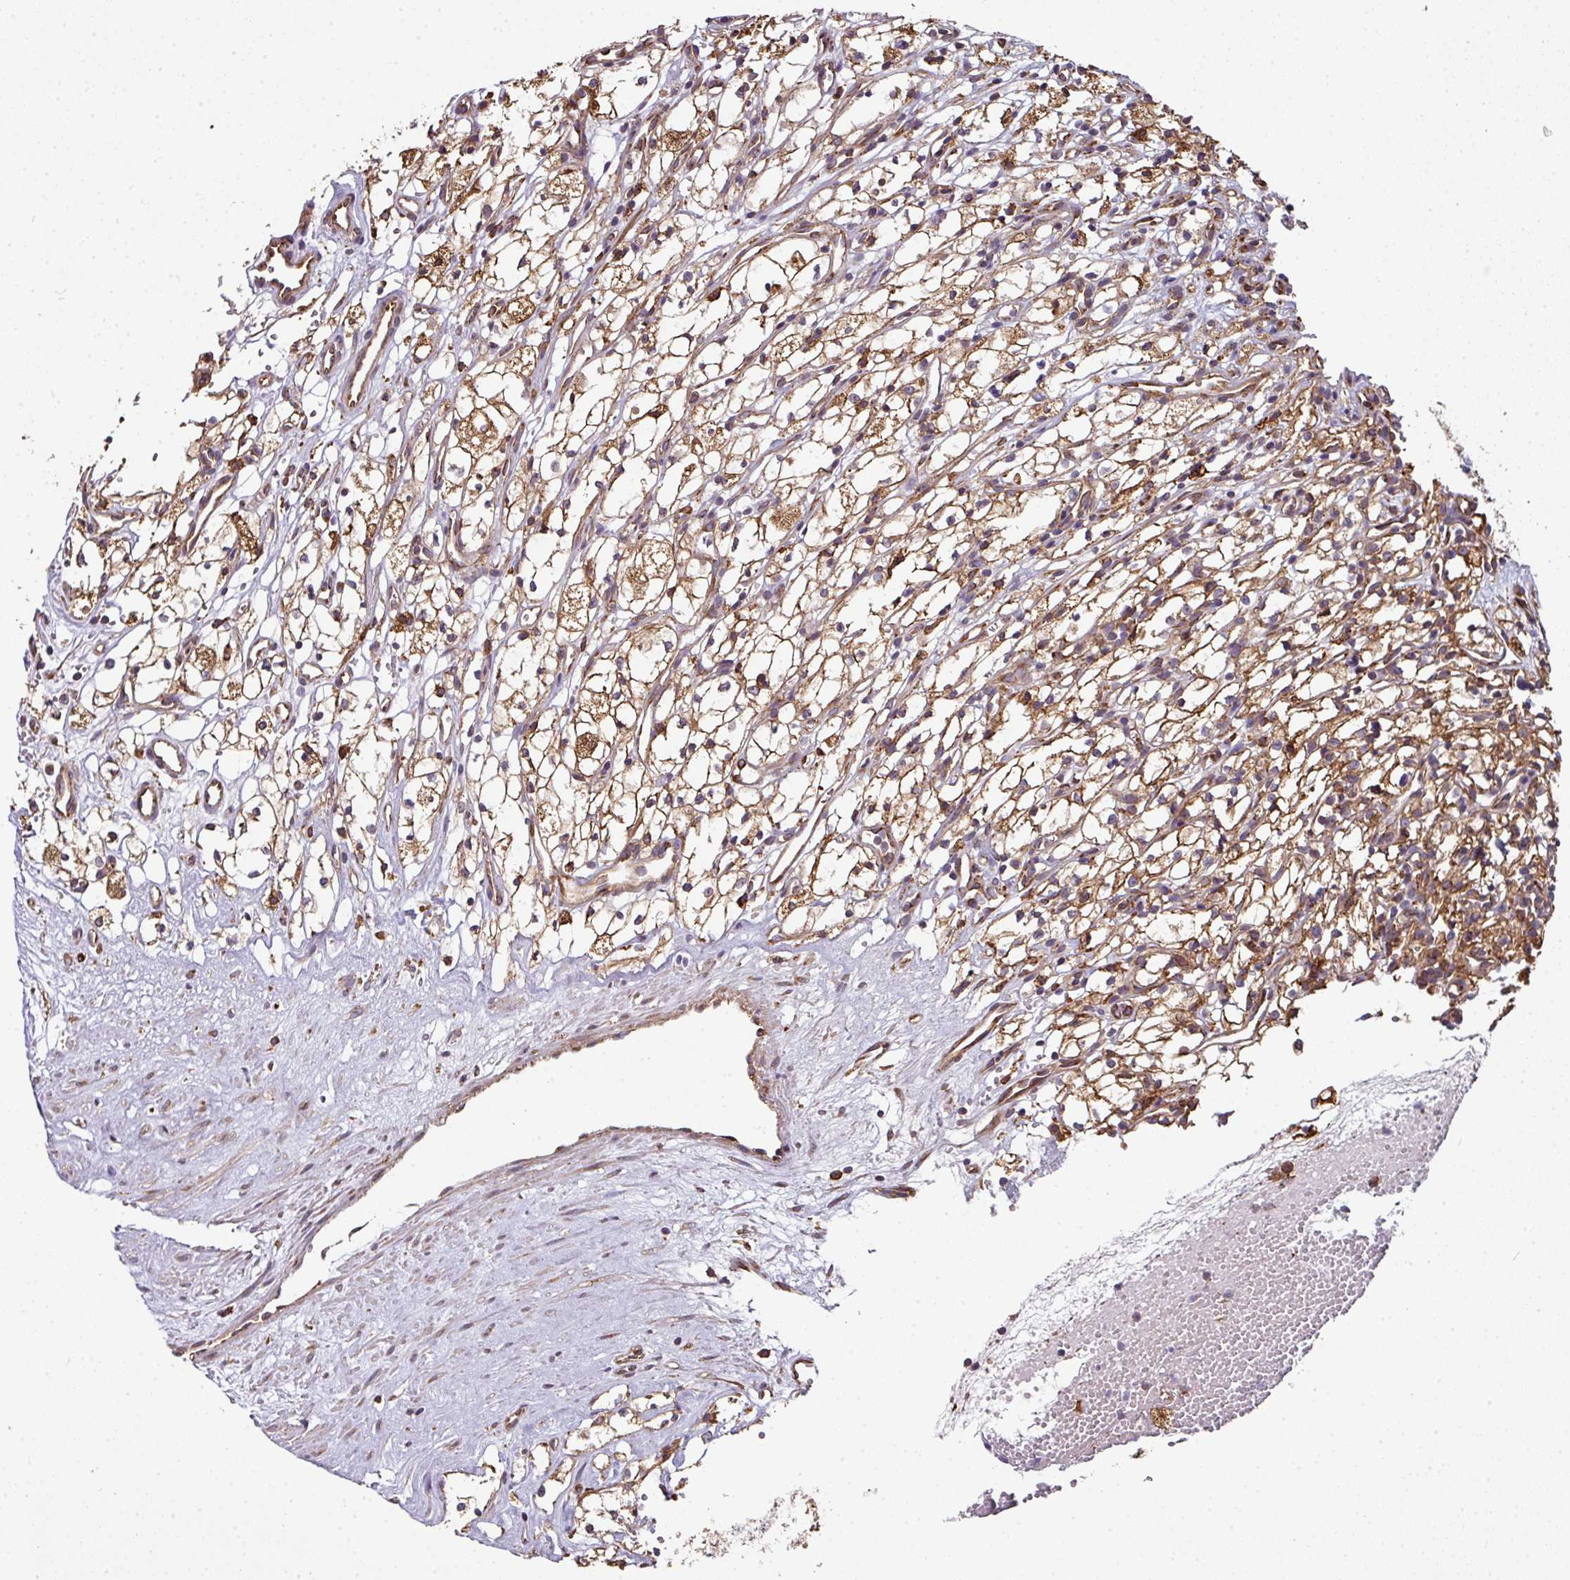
{"staining": {"intensity": "moderate", "quantity": ">75%", "location": "cytoplasmic/membranous"}, "tissue": "renal cancer", "cell_type": "Tumor cells", "image_type": "cancer", "snomed": [{"axis": "morphology", "description": "Adenocarcinoma, NOS"}, {"axis": "topography", "description": "Kidney"}], "caption": "IHC (DAB (3,3'-diaminobenzidine)) staining of human renal adenocarcinoma displays moderate cytoplasmic/membranous protein expression in about >75% of tumor cells.", "gene": "FAT4", "patient": {"sex": "male", "age": 59}}